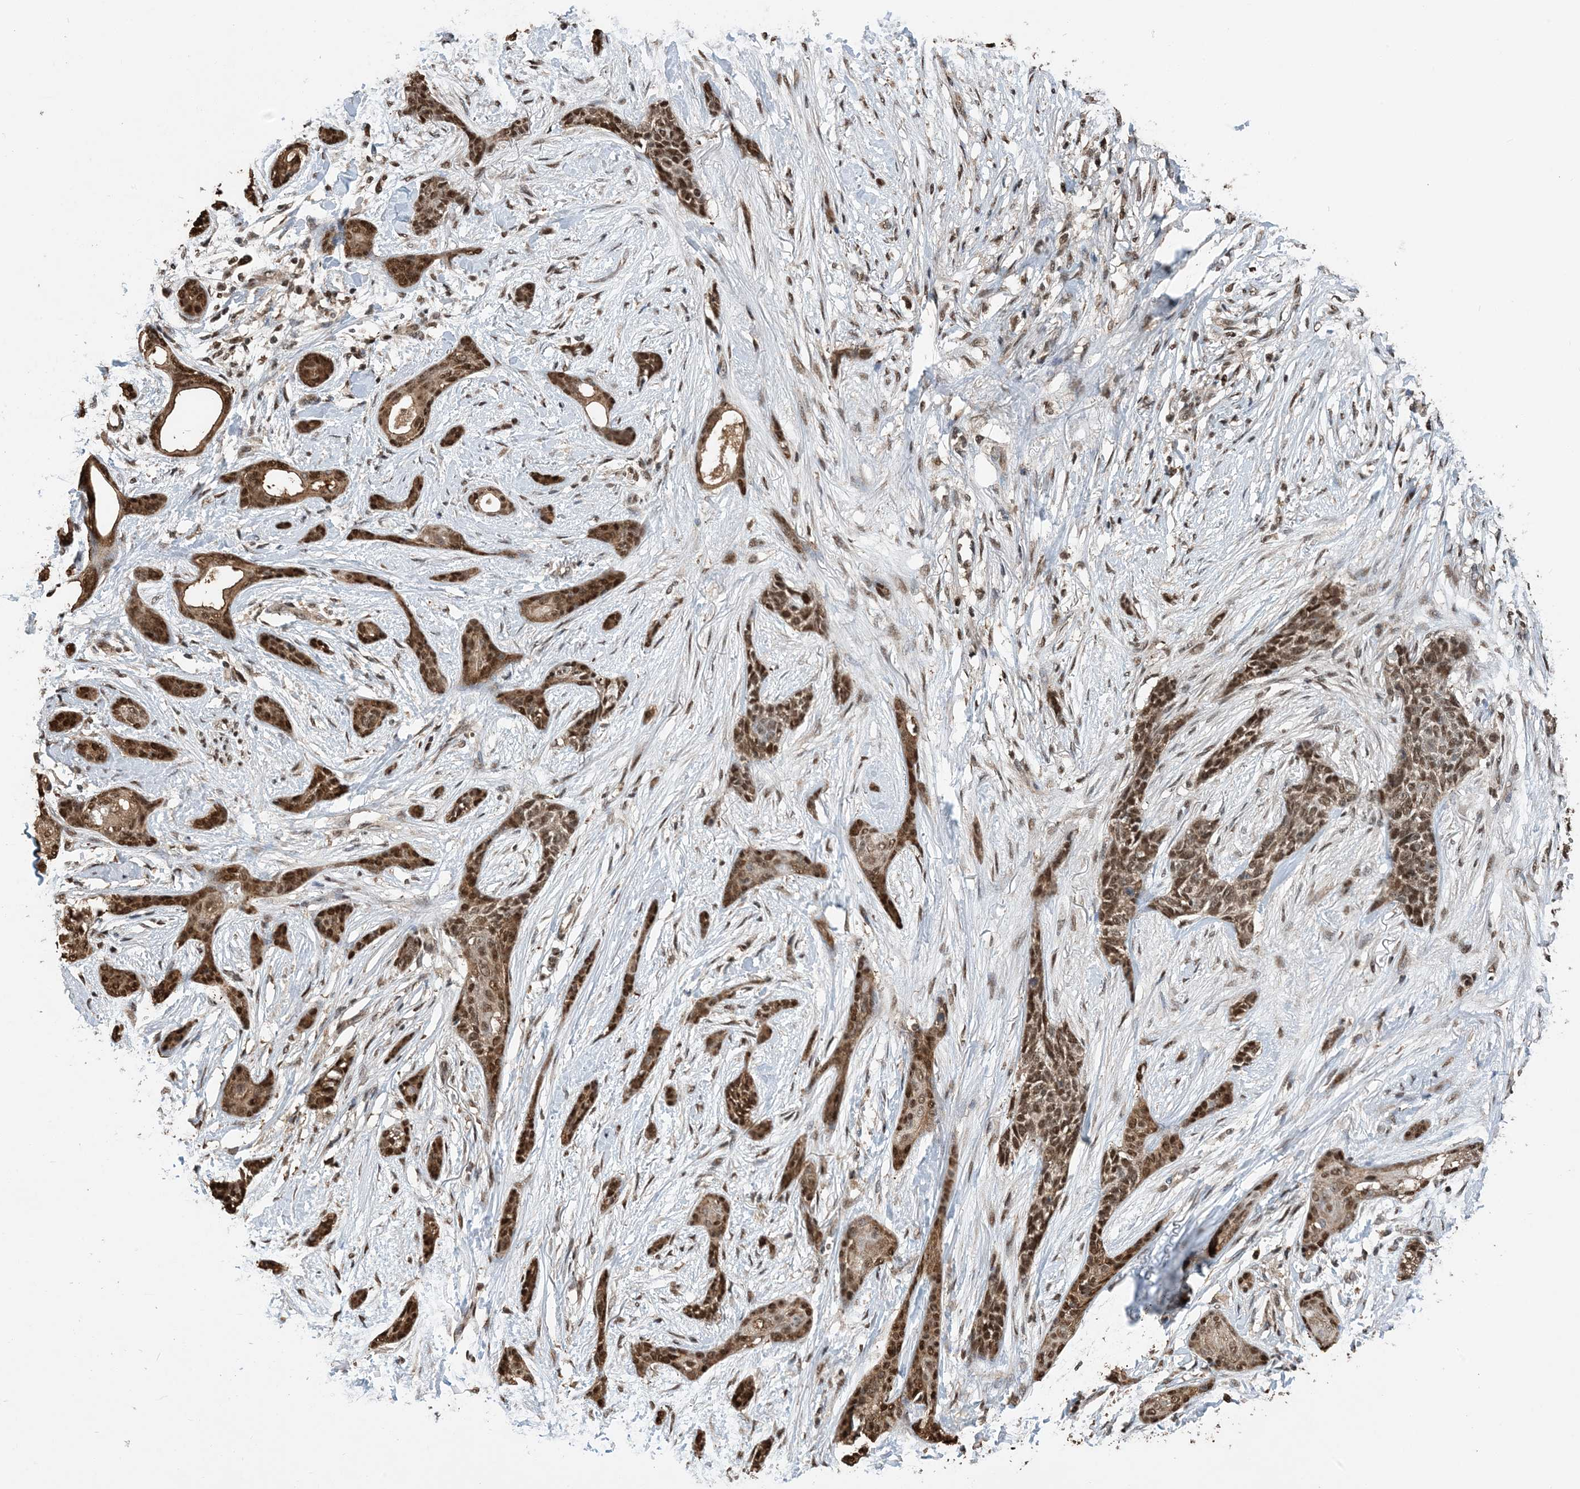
{"staining": {"intensity": "strong", "quantity": ">75%", "location": "cytoplasmic/membranous,nuclear"}, "tissue": "skin cancer", "cell_type": "Tumor cells", "image_type": "cancer", "snomed": [{"axis": "morphology", "description": "Basal cell carcinoma"}, {"axis": "morphology", "description": "Adnexal tumor, benign"}, {"axis": "topography", "description": "Skin"}], "caption": "An immunohistochemistry histopathology image of tumor tissue is shown. Protein staining in brown highlights strong cytoplasmic/membranous and nuclear positivity in skin cancer within tumor cells. (IHC, brightfield microscopy, high magnification).", "gene": "HSPA1A", "patient": {"sex": "female", "age": 42}}